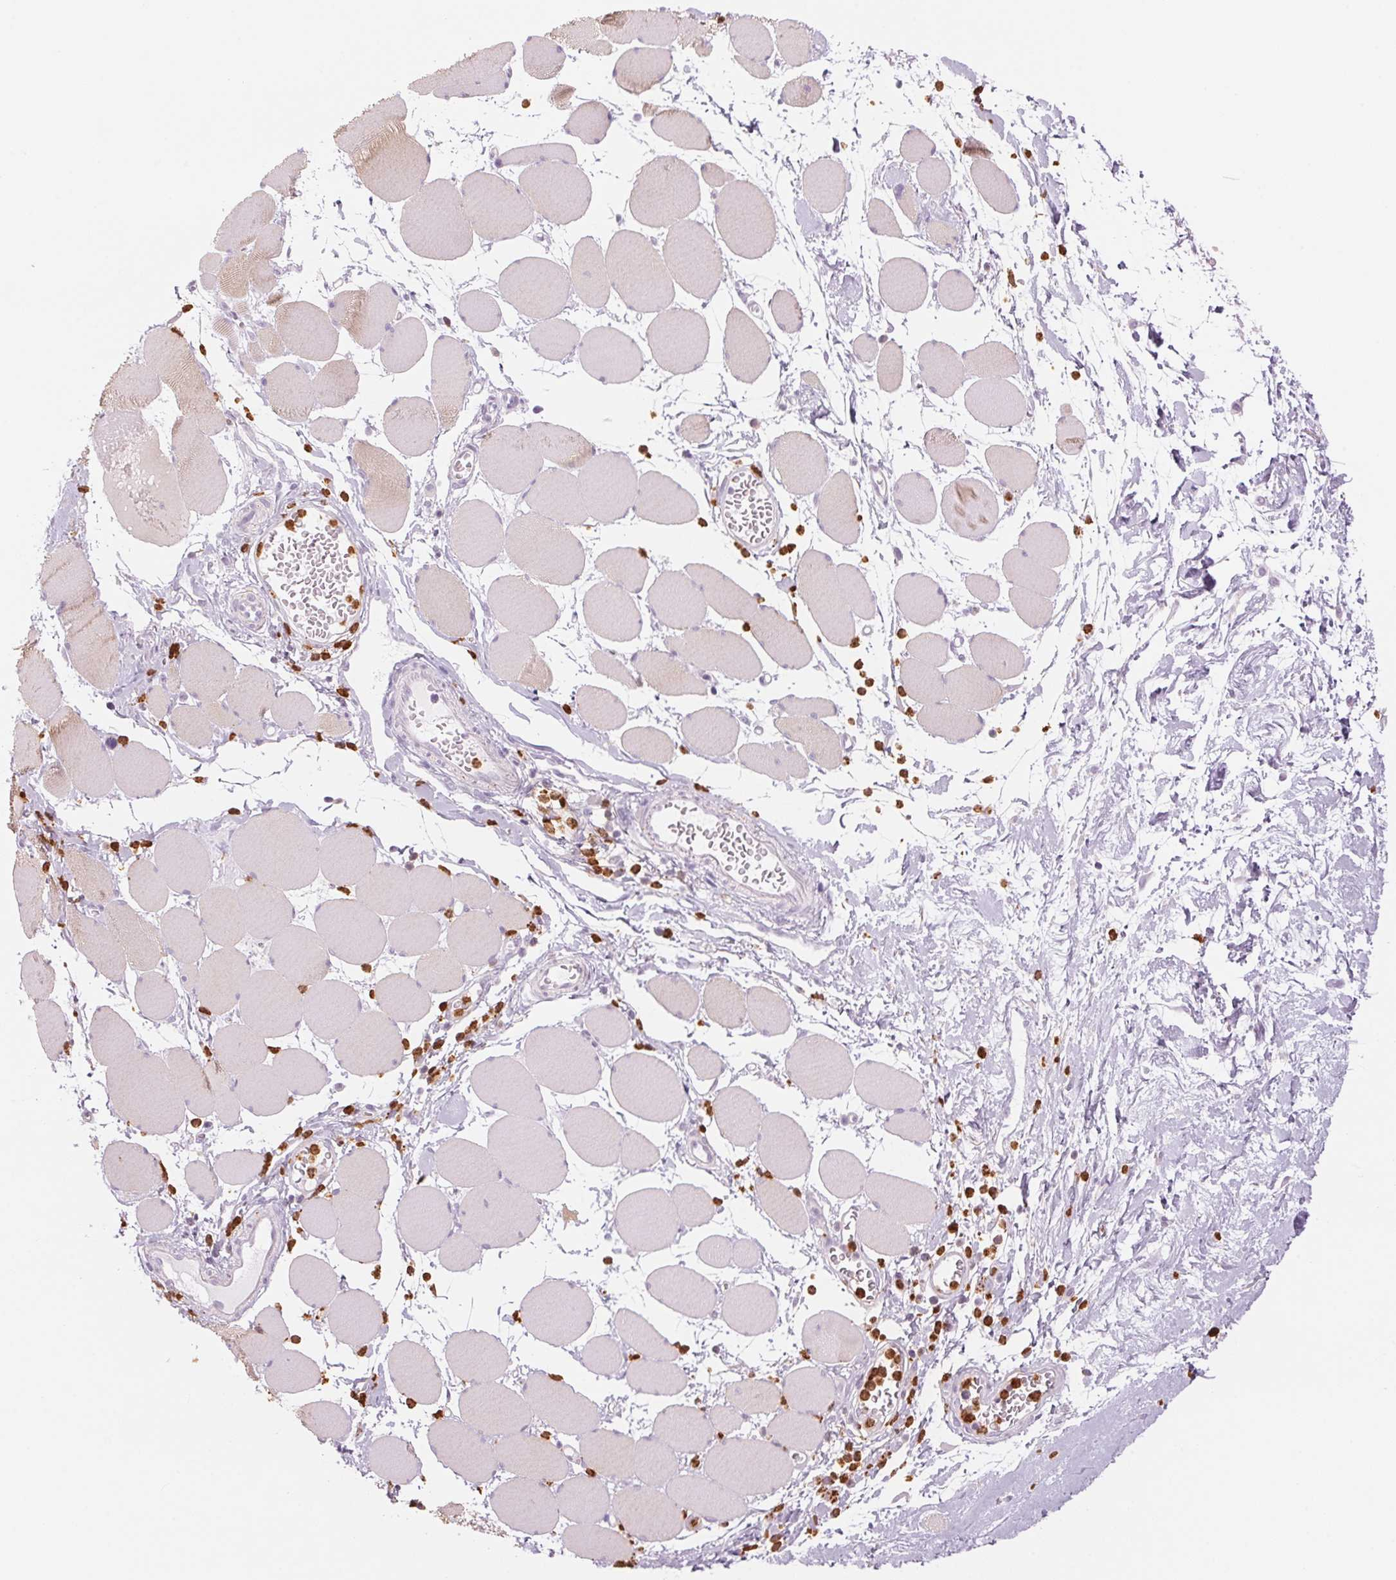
{"staining": {"intensity": "negative", "quantity": "none", "location": "none"}, "tissue": "skeletal muscle", "cell_type": "Myocytes", "image_type": "normal", "snomed": [{"axis": "morphology", "description": "Normal tissue, NOS"}, {"axis": "topography", "description": "Skeletal muscle"}], "caption": "There is no significant expression in myocytes of skeletal muscle. (DAB (3,3'-diaminobenzidine) IHC, high magnification).", "gene": "KLK7", "patient": {"sex": "female", "age": 75}}